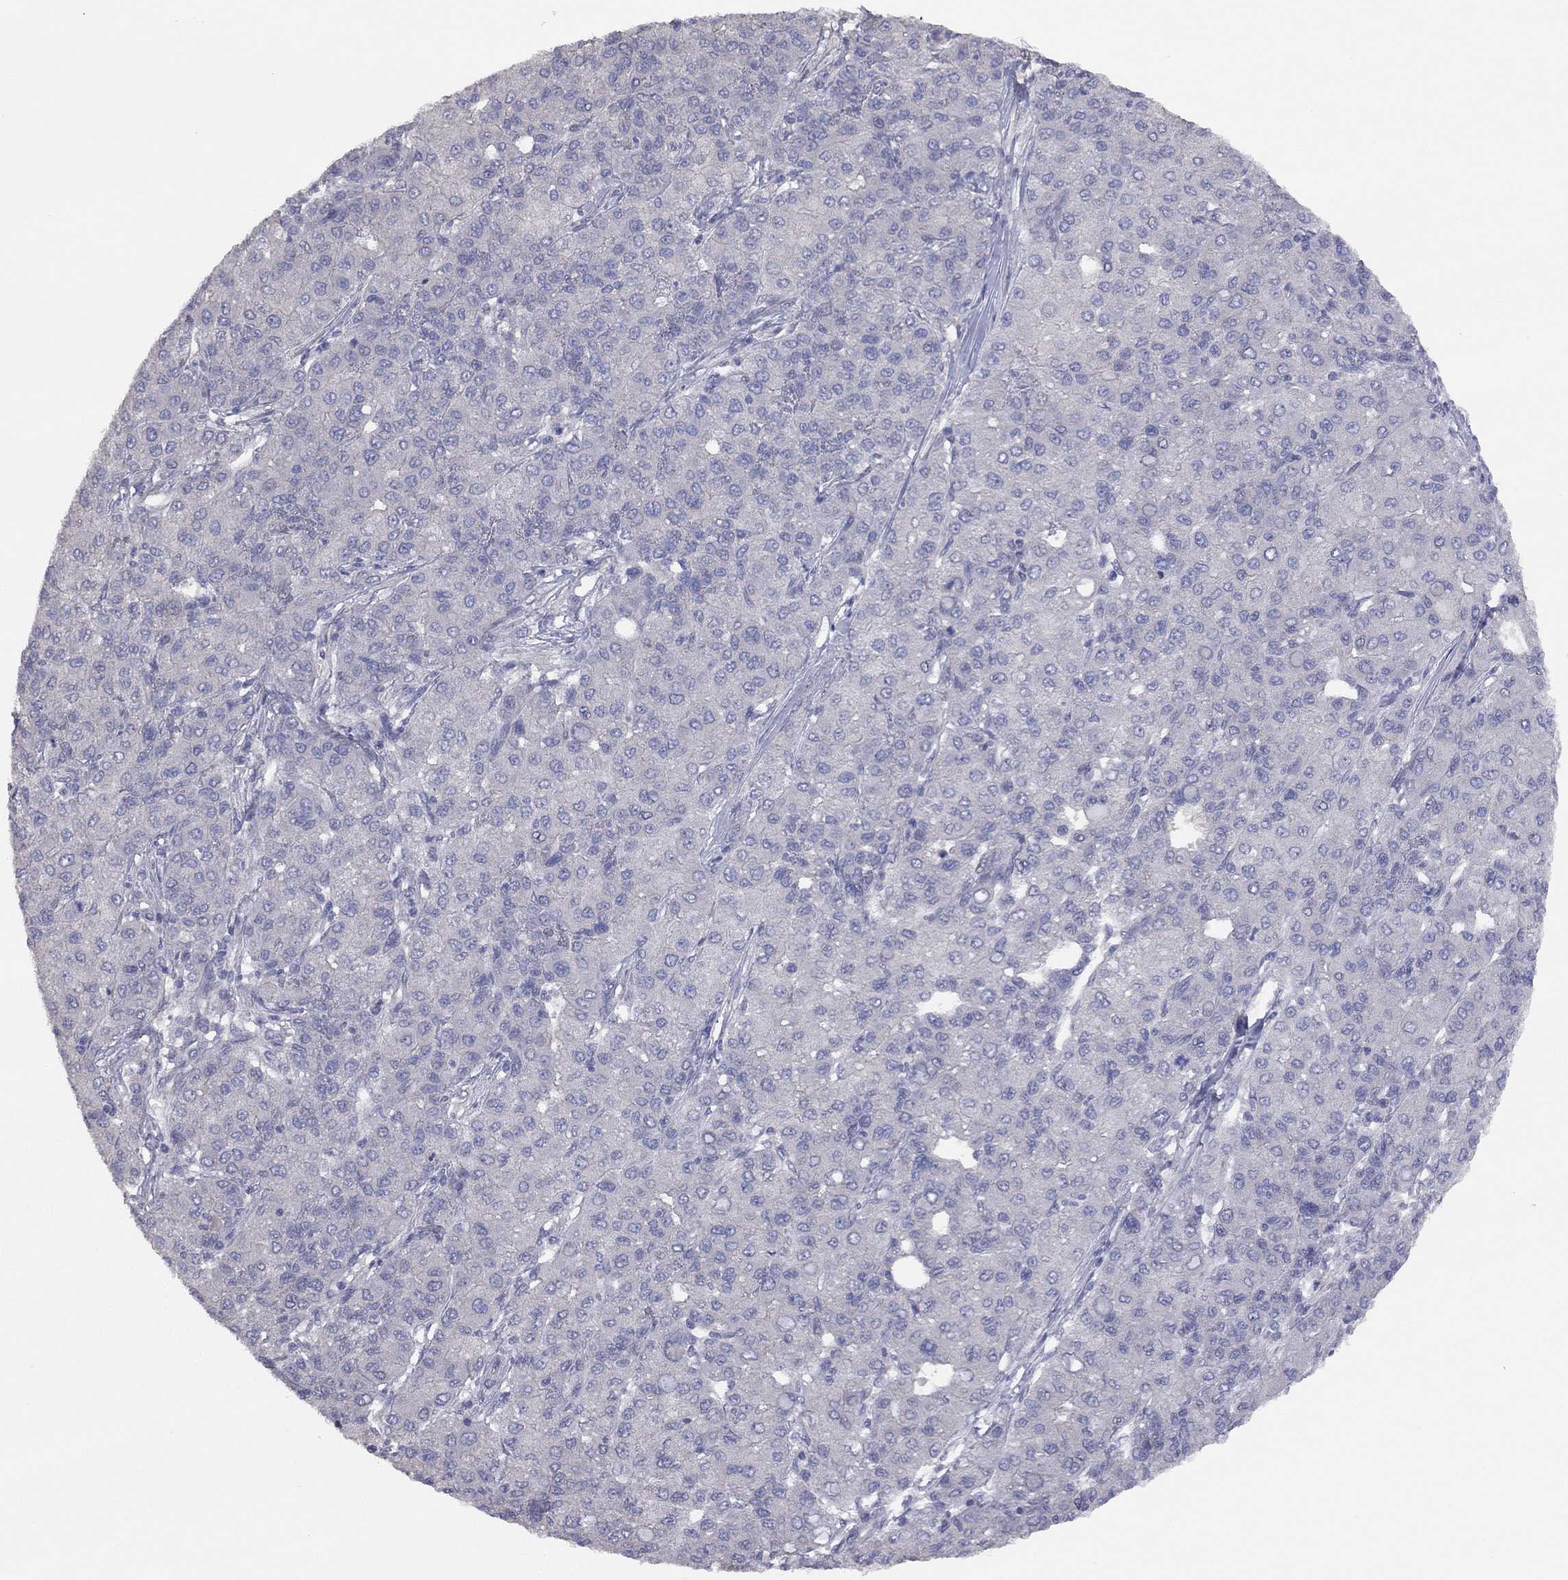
{"staining": {"intensity": "negative", "quantity": "none", "location": "none"}, "tissue": "liver cancer", "cell_type": "Tumor cells", "image_type": "cancer", "snomed": [{"axis": "morphology", "description": "Carcinoma, Hepatocellular, NOS"}, {"axis": "topography", "description": "Liver"}], "caption": "Tumor cells are negative for protein expression in human liver cancer.", "gene": "KCNB1", "patient": {"sex": "male", "age": 65}}